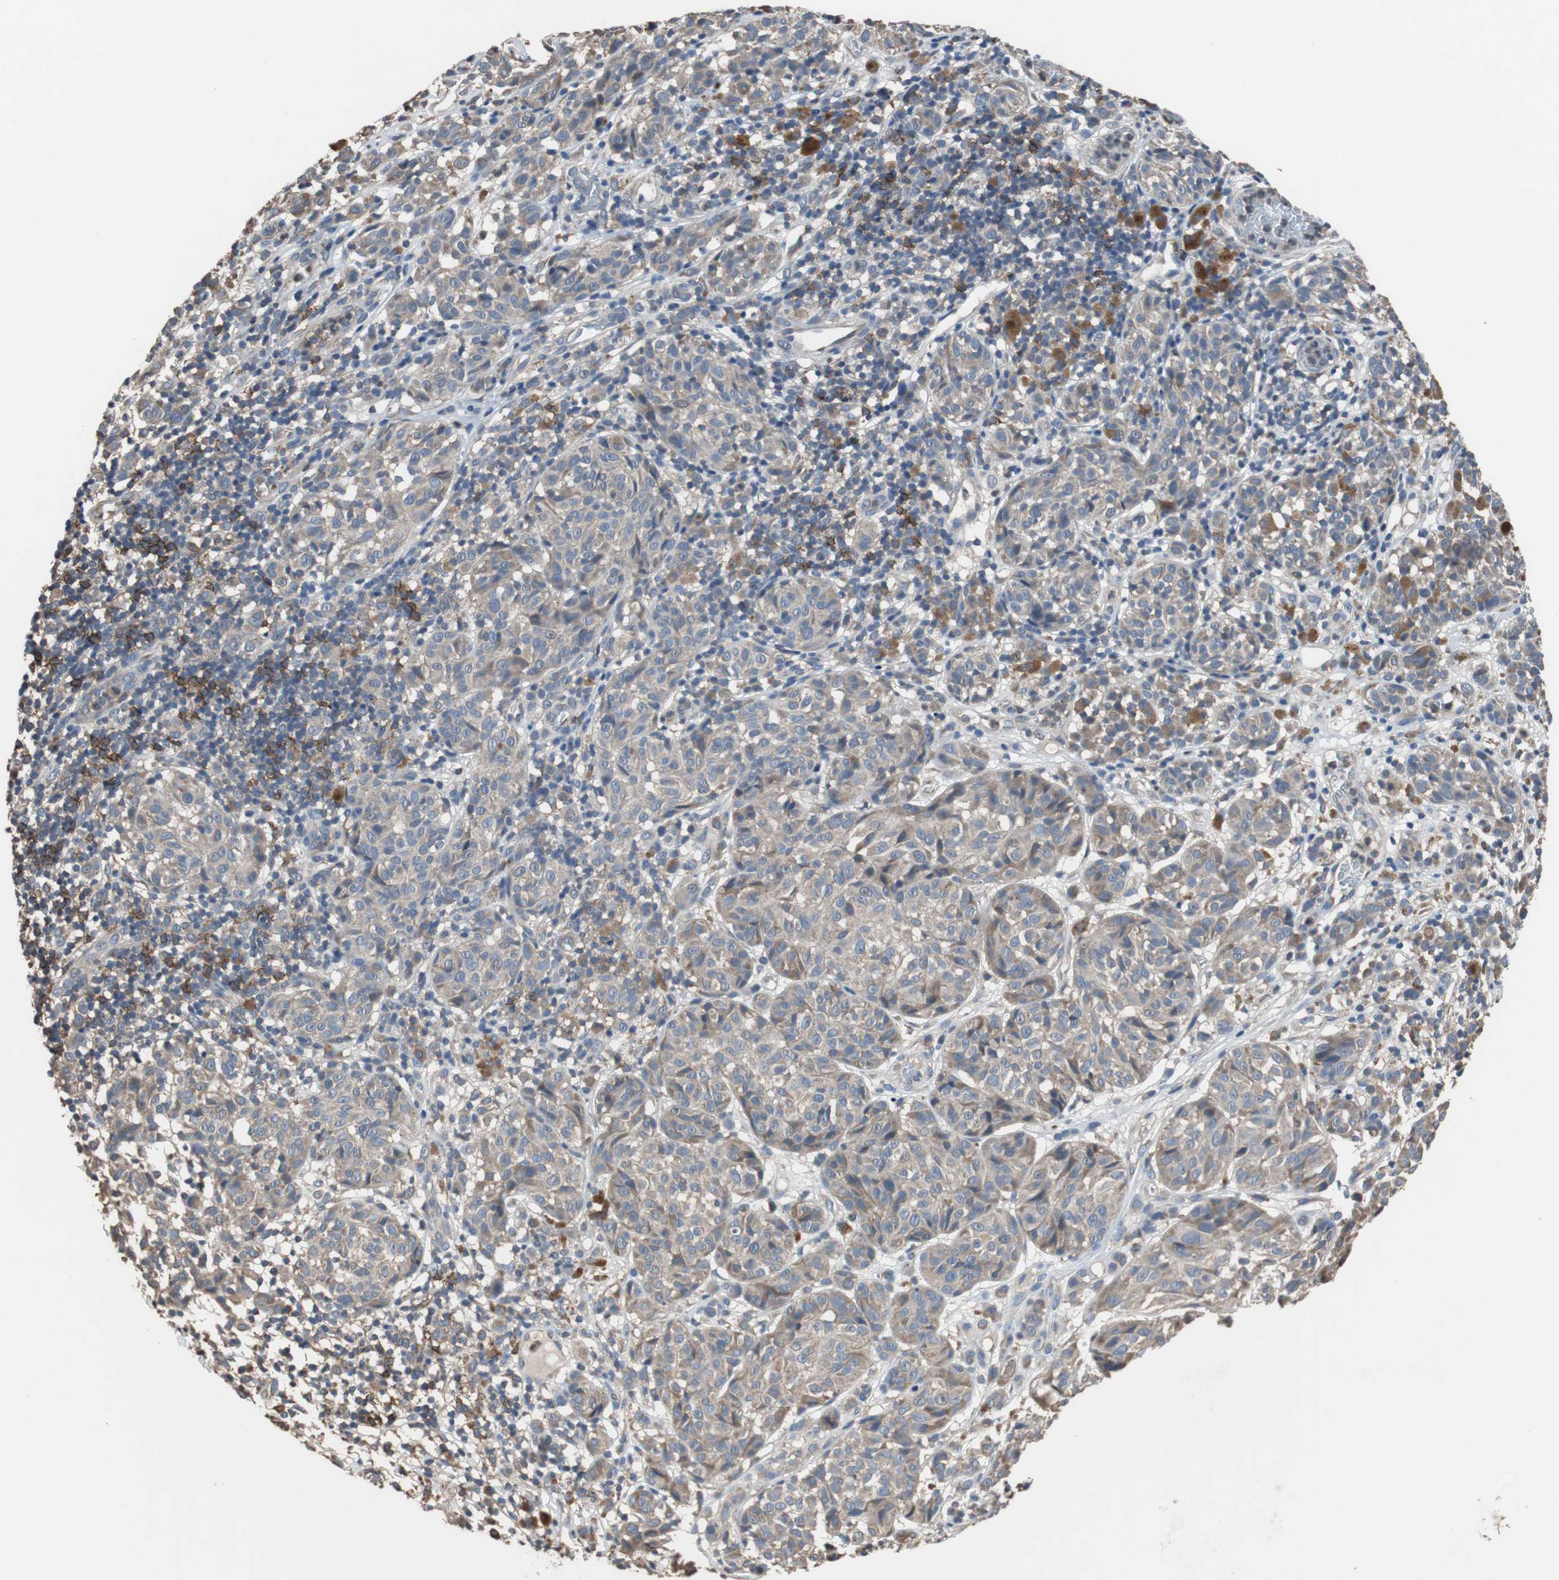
{"staining": {"intensity": "weak", "quantity": "25%-75%", "location": "cytoplasmic/membranous"}, "tissue": "melanoma", "cell_type": "Tumor cells", "image_type": "cancer", "snomed": [{"axis": "morphology", "description": "Malignant melanoma, NOS"}, {"axis": "topography", "description": "Skin"}], "caption": "This image reveals malignant melanoma stained with immunohistochemistry (IHC) to label a protein in brown. The cytoplasmic/membranous of tumor cells show weak positivity for the protein. Nuclei are counter-stained blue.", "gene": "SCIMP", "patient": {"sex": "female", "age": 46}}